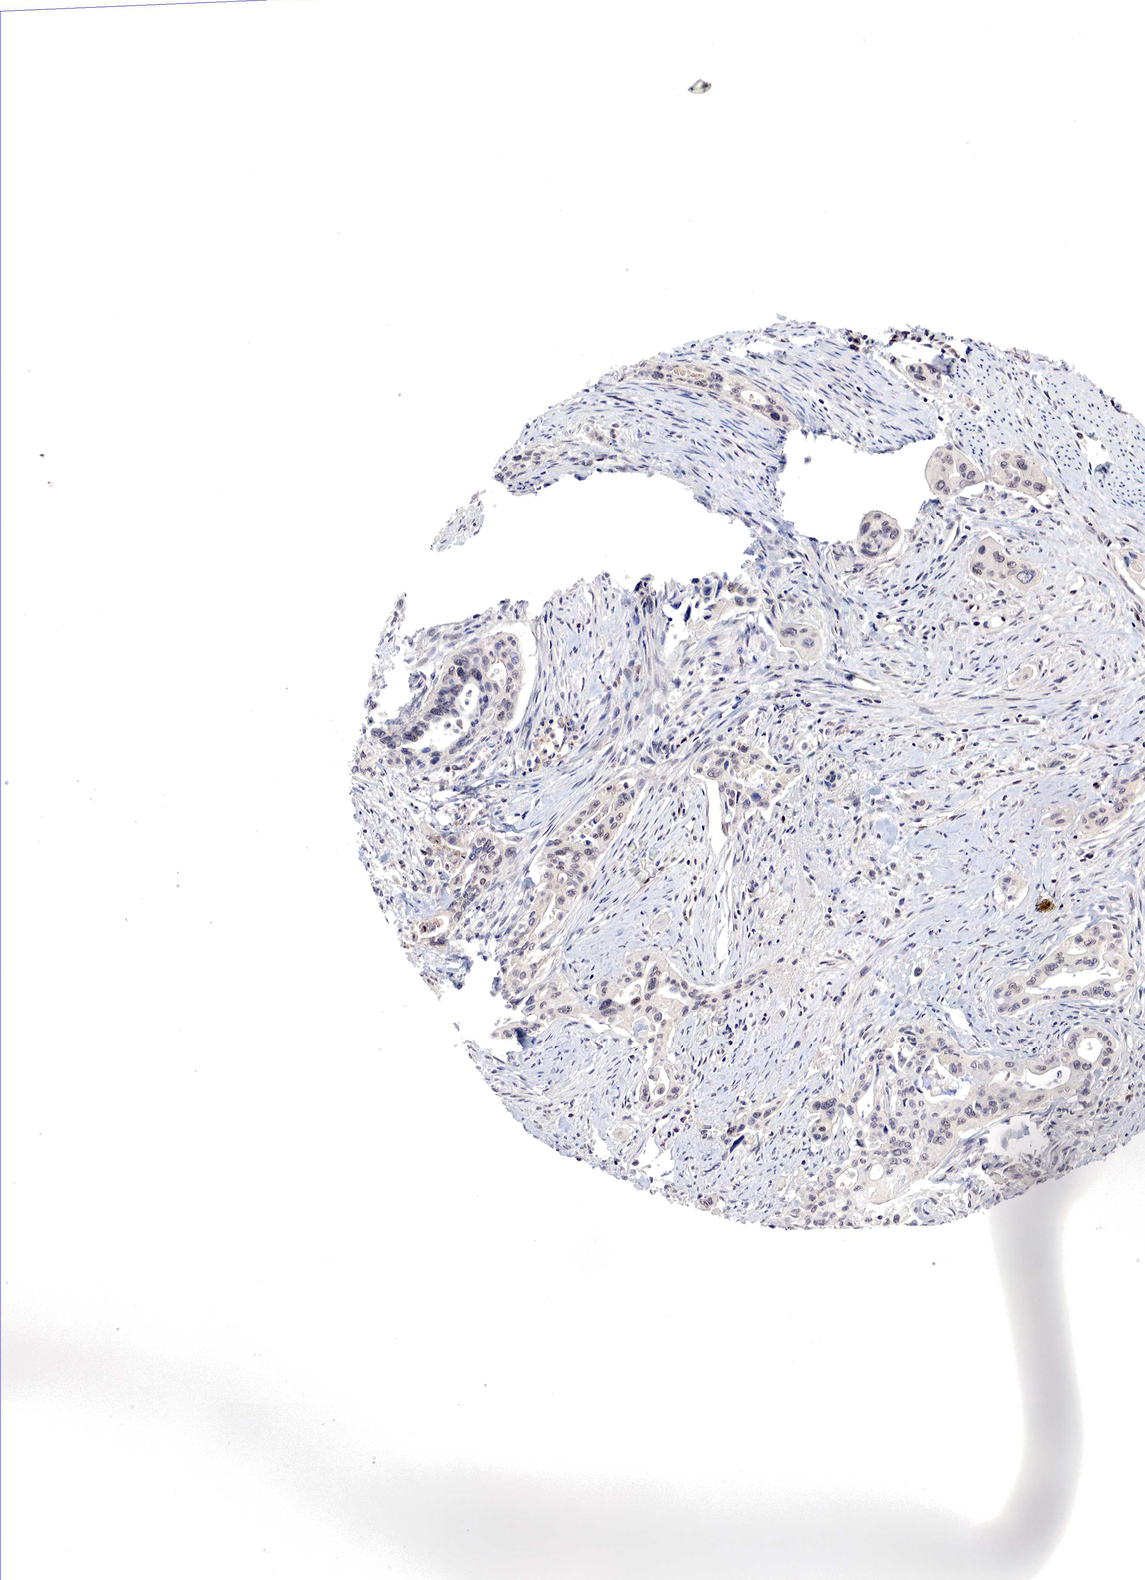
{"staining": {"intensity": "negative", "quantity": "none", "location": "none"}, "tissue": "pancreatic cancer", "cell_type": "Tumor cells", "image_type": "cancer", "snomed": [{"axis": "morphology", "description": "Adenocarcinoma, NOS"}, {"axis": "topography", "description": "Pancreas"}], "caption": "DAB immunohistochemical staining of human pancreatic cancer shows no significant expression in tumor cells.", "gene": "DACH2", "patient": {"sex": "male", "age": 77}}